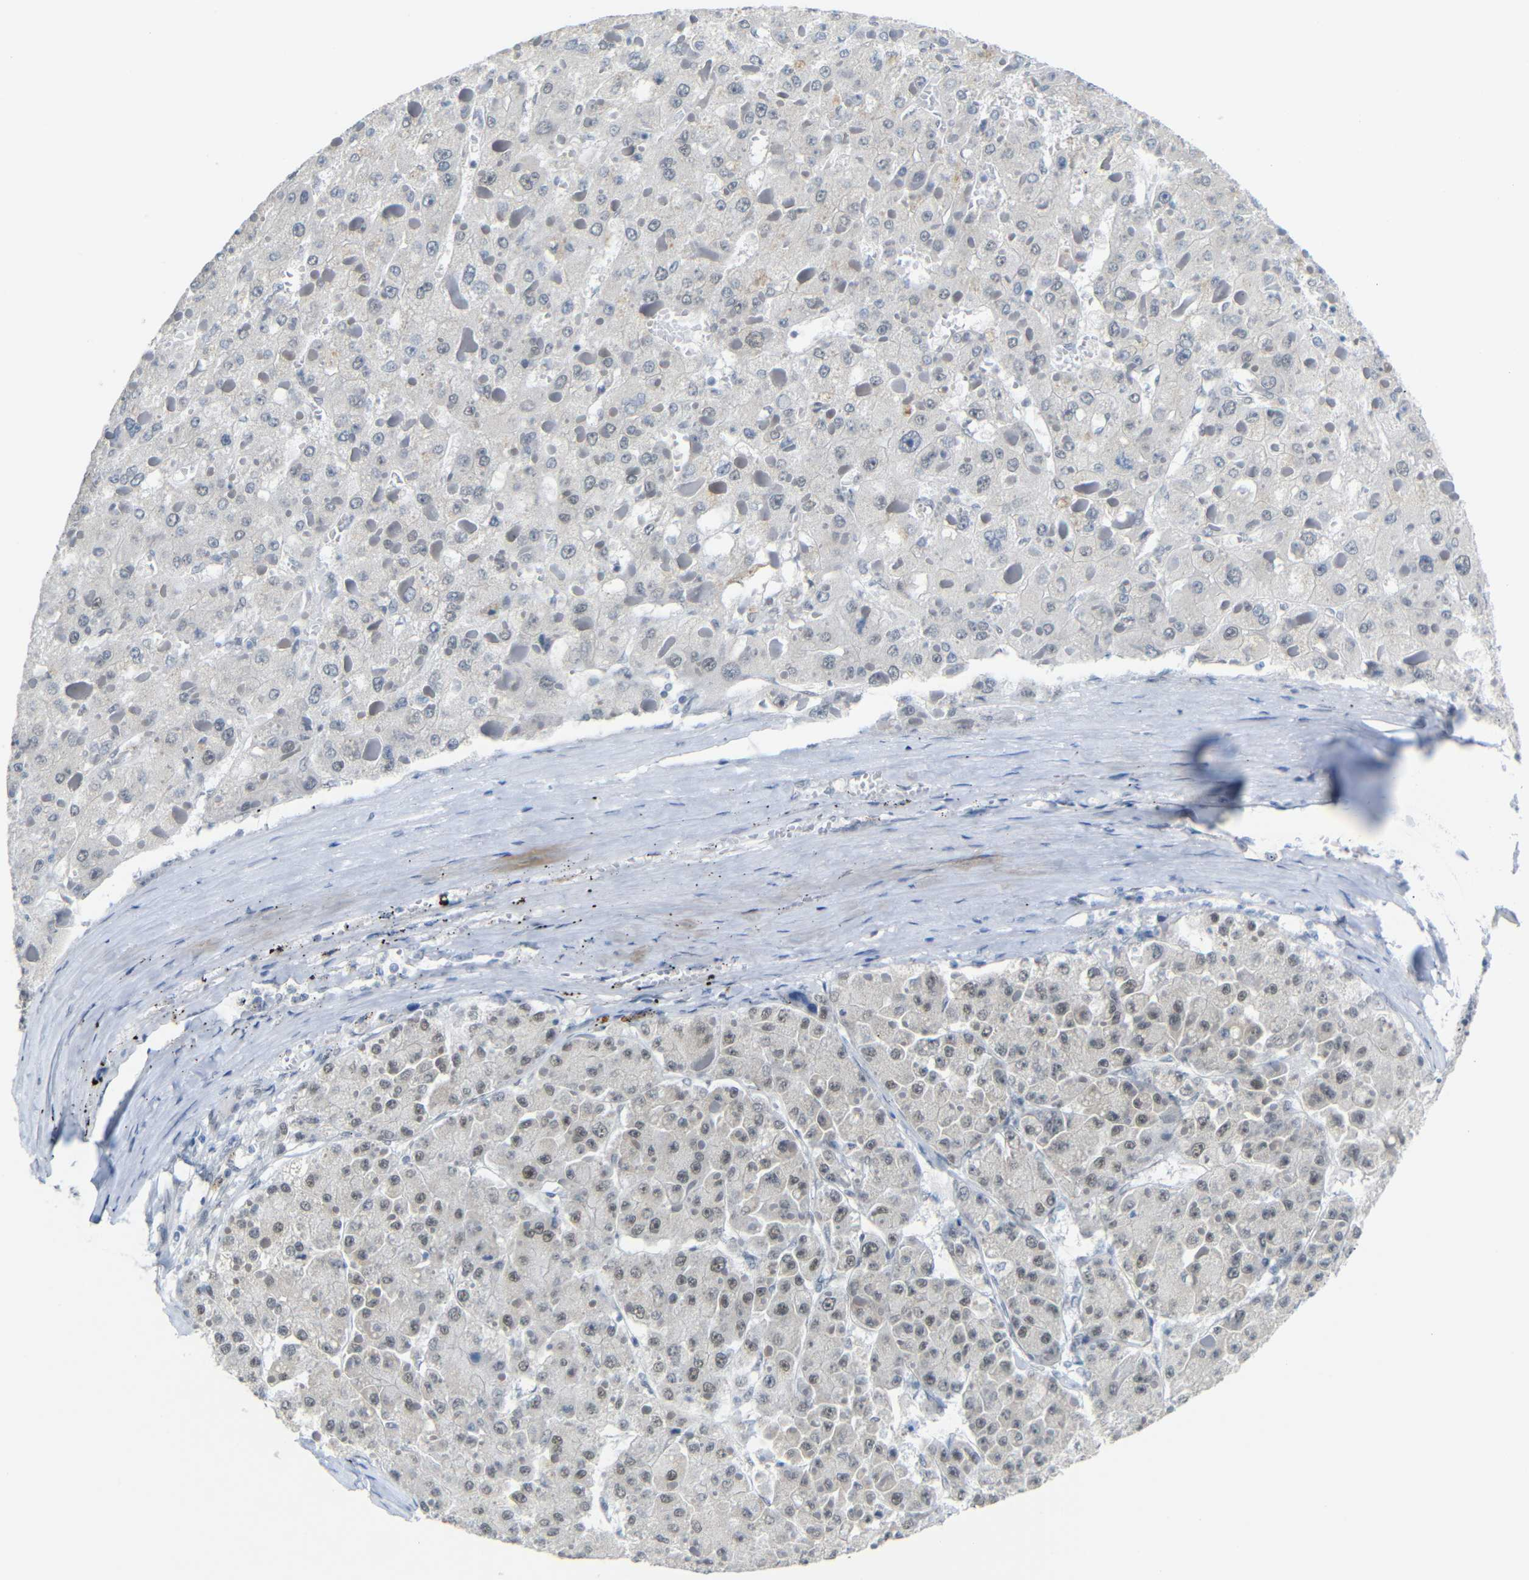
{"staining": {"intensity": "weak", "quantity": "<25%", "location": "nuclear"}, "tissue": "liver cancer", "cell_type": "Tumor cells", "image_type": "cancer", "snomed": [{"axis": "morphology", "description": "Carcinoma, Hepatocellular, NOS"}, {"axis": "topography", "description": "Liver"}], "caption": "Human hepatocellular carcinoma (liver) stained for a protein using immunohistochemistry displays no expression in tumor cells.", "gene": "GPR158", "patient": {"sex": "female", "age": 73}}